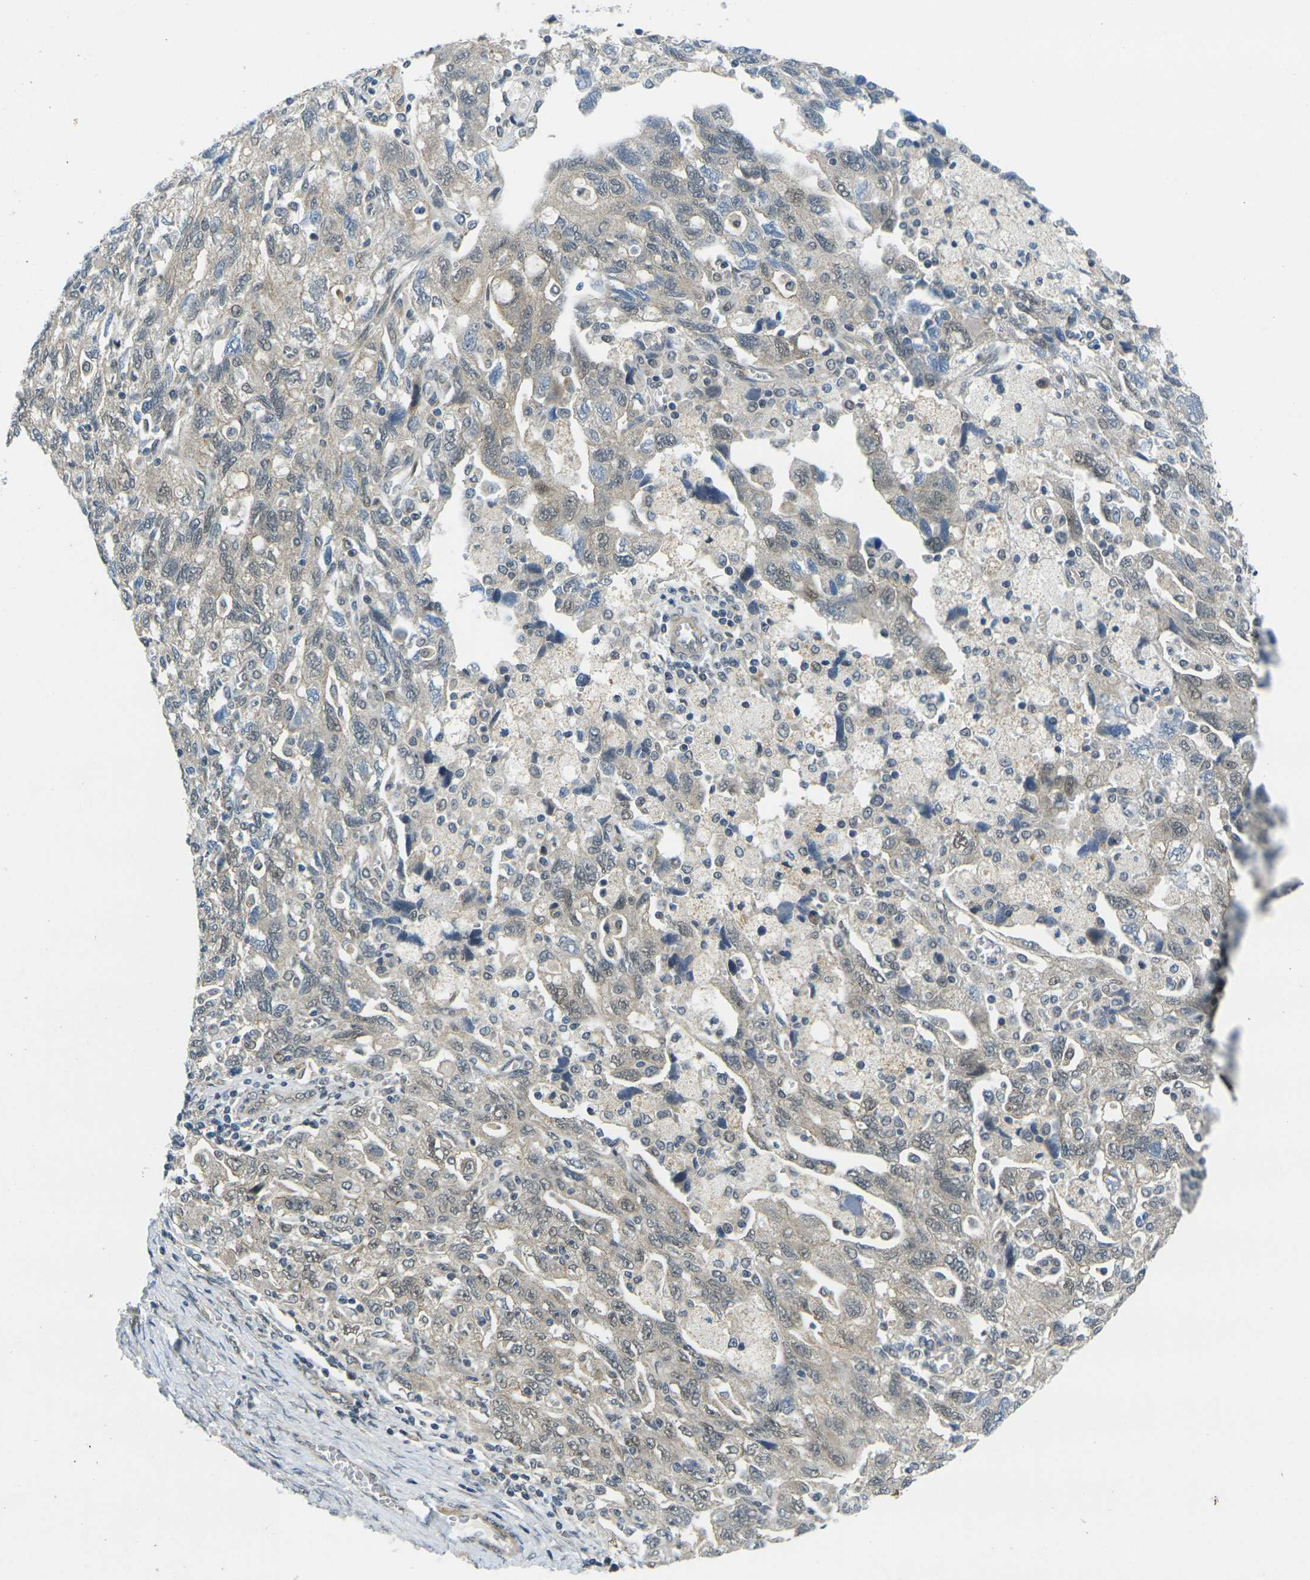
{"staining": {"intensity": "weak", "quantity": "25%-75%", "location": "cytoplasmic/membranous,nuclear"}, "tissue": "ovarian cancer", "cell_type": "Tumor cells", "image_type": "cancer", "snomed": [{"axis": "morphology", "description": "Carcinoma, NOS"}, {"axis": "morphology", "description": "Cystadenocarcinoma, serous, NOS"}, {"axis": "topography", "description": "Ovary"}], "caption": "Protein expression by immunohistochemistry reveals weak cytoplasmic/membranous and nuclear staining in about 25%-75% of tumor cells in serous cystadenocarcinoma (ovarian). (DAB IHC with brightfield microscopy, high magnification).", "gene": "KCTD10", "patient": {"sex": "female", "age": 69}}